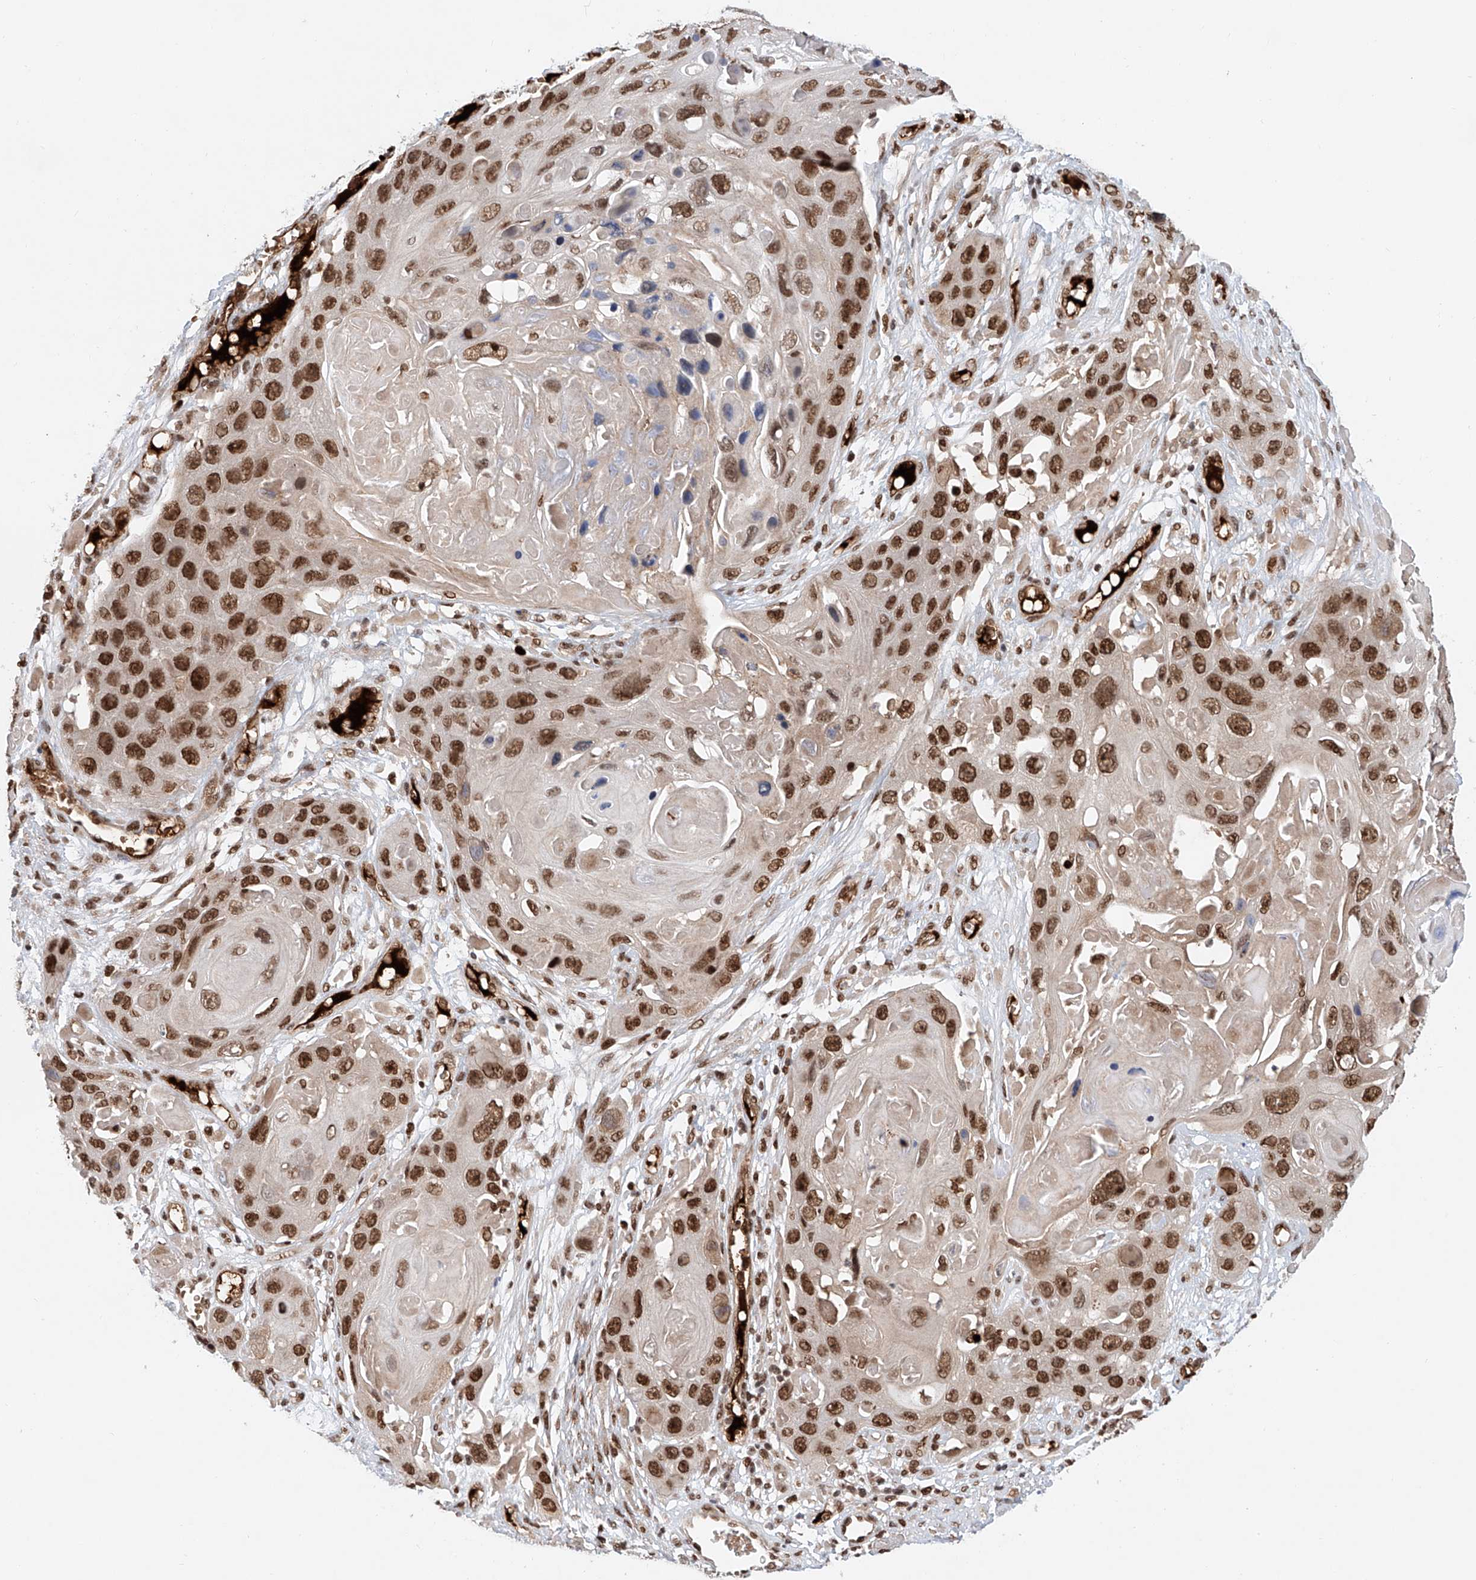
{"staining": {"intensity": "strong", "quantity": ">75%", "location": "nuclear"}, "tissue": "skin cancer", "cell_type": "Tumor cells", "image_type": "cancer", "snomed": [{"axis": "morphology", "description": "Squamous cell carcinoma, NOS"}, {"axis": "topography", "description": "Skin"}], "caption": "An immunohistochemistry photomicrograph of neoplastic tissue is shown. Protein staining in brown labels strong nuclear positivity in skin cancer (squamous cell carcinoma) within tumor cells.", "gene": "ZNF470", "patient": {"sex": "male", "age": 55}}